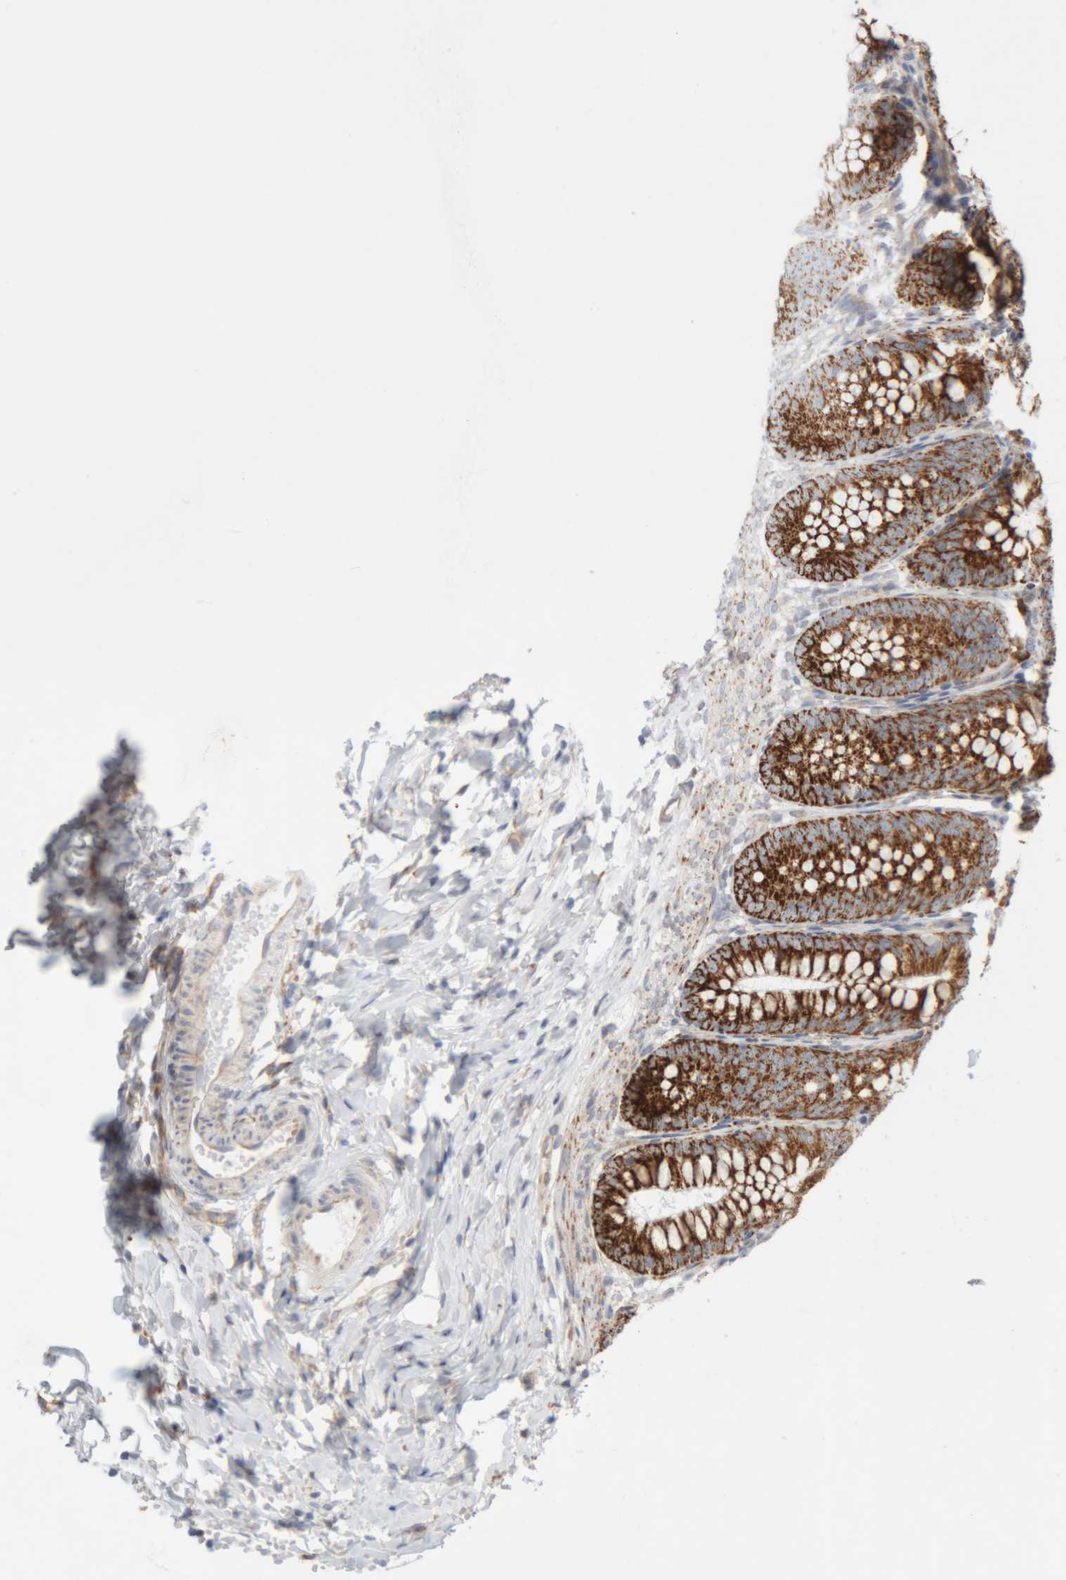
{"staining": {"intensity": "strong", "quantity": ">75%", "location": "cytoplasmic/membranous"}, "tissue": "appendix", "cell_type": "Glandular cells", "image_type": "normal", "snomed": [{"axis": "morphology", "description": "Normal tissue, NOS"}, {"axis": "topography", "description": "Appendix"}], "caption": "This micrograph demonstrates immunohistochemistry staining of normal appendix, with high strong cytoplasmic/membranous expression in approximately >75% of glandular cells.", "gene": "RPN2", "patient": {"sex": "male", "age": 1}}